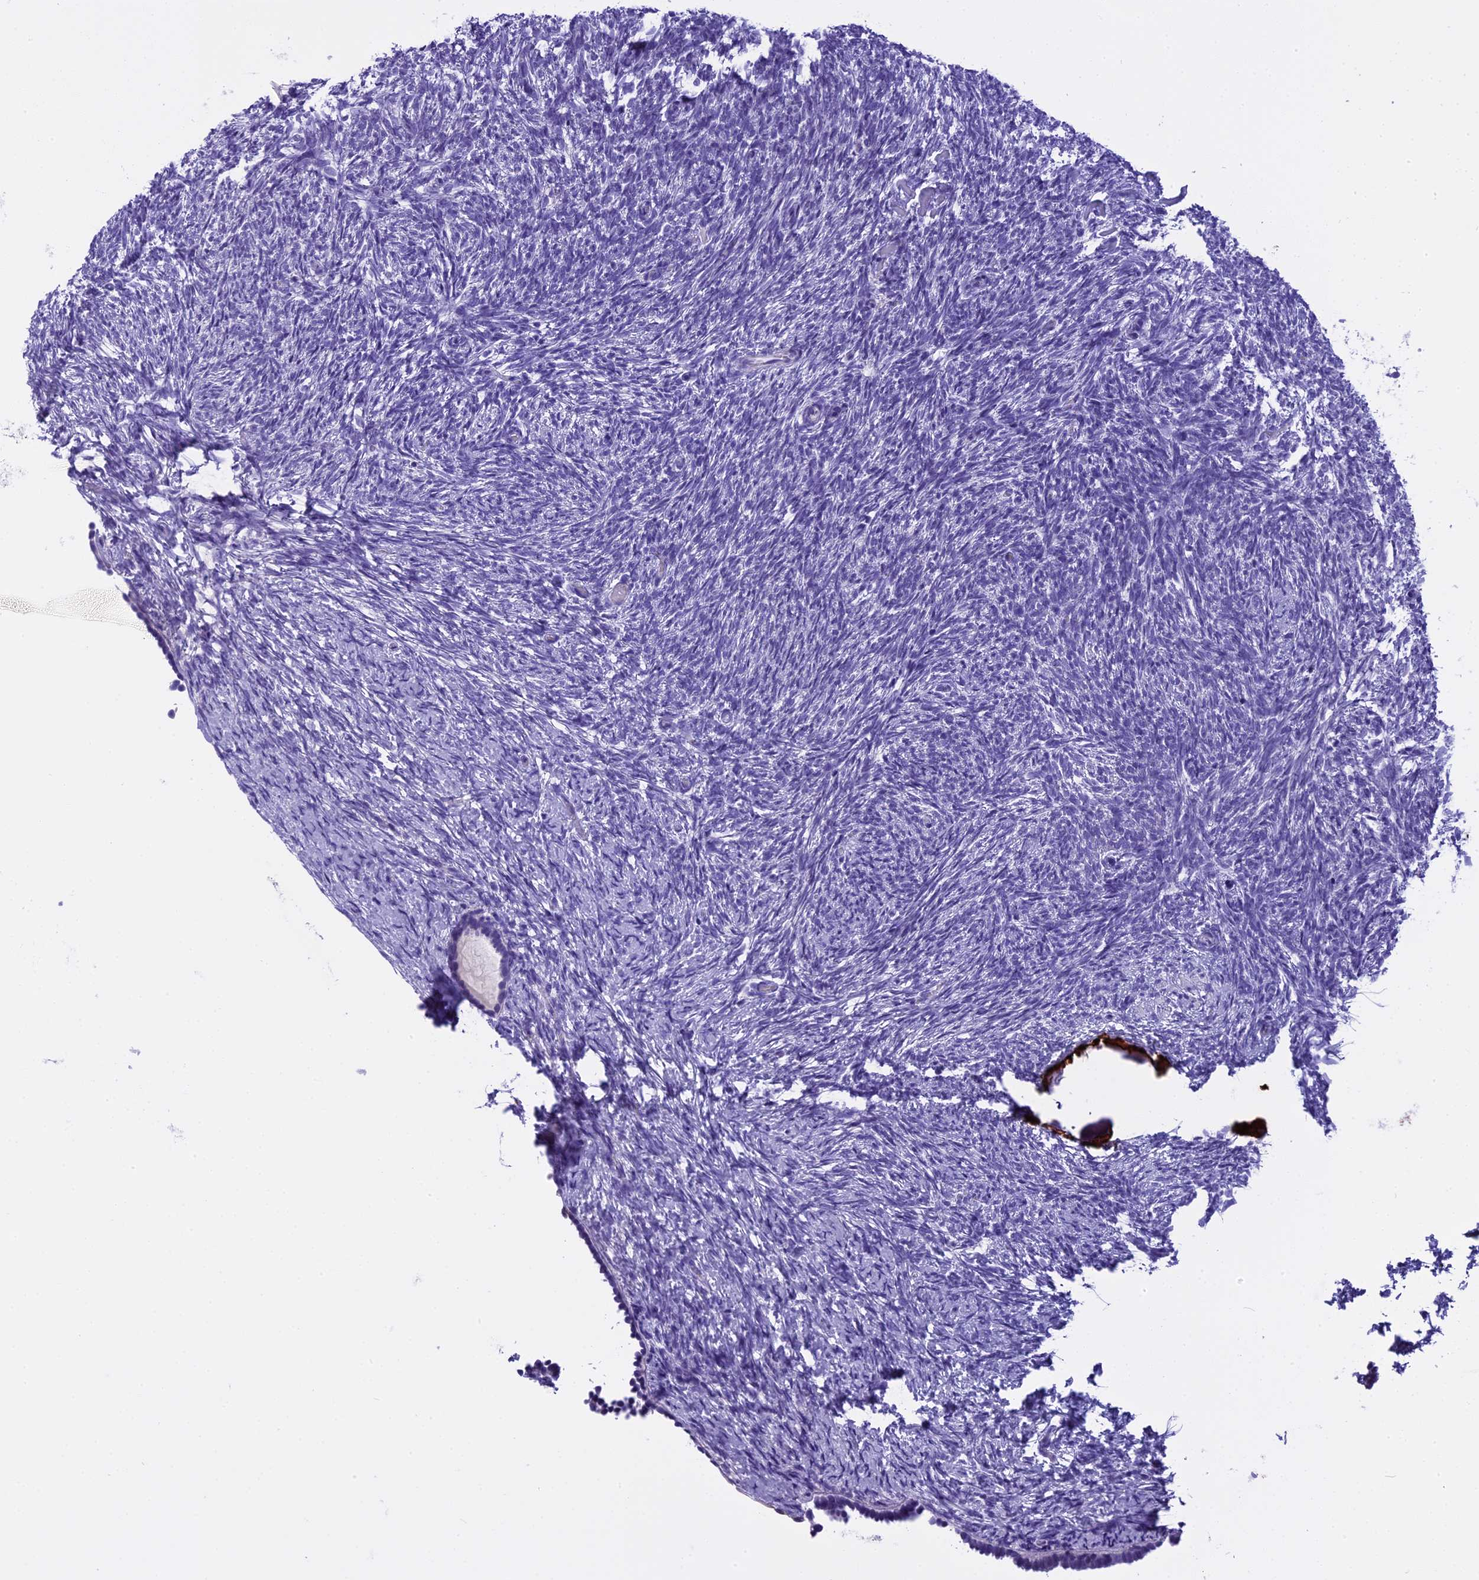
{"staining": {"intensity": "negative", "quantity": "none", "location": "none"}, "tissue": "ovary", "cell_type": "Follicle cells", "image_type": "normal", "snomed": [{"axis": "morphology", "description": "Normal tissue, NOS"}, {"axis": "topography", "description": "Ovary"}], "caption": "DAB immunohistochemical staining of benign human ovary exhibits no significant staining in follicle cells. (Brightfield microscopy of DAB (3,3'-diaminobenzidine) immunohistochemistry (IHC) at high magnification).", "gene": "KCTD14", "patient": {"sex": "female", "age": 60}}